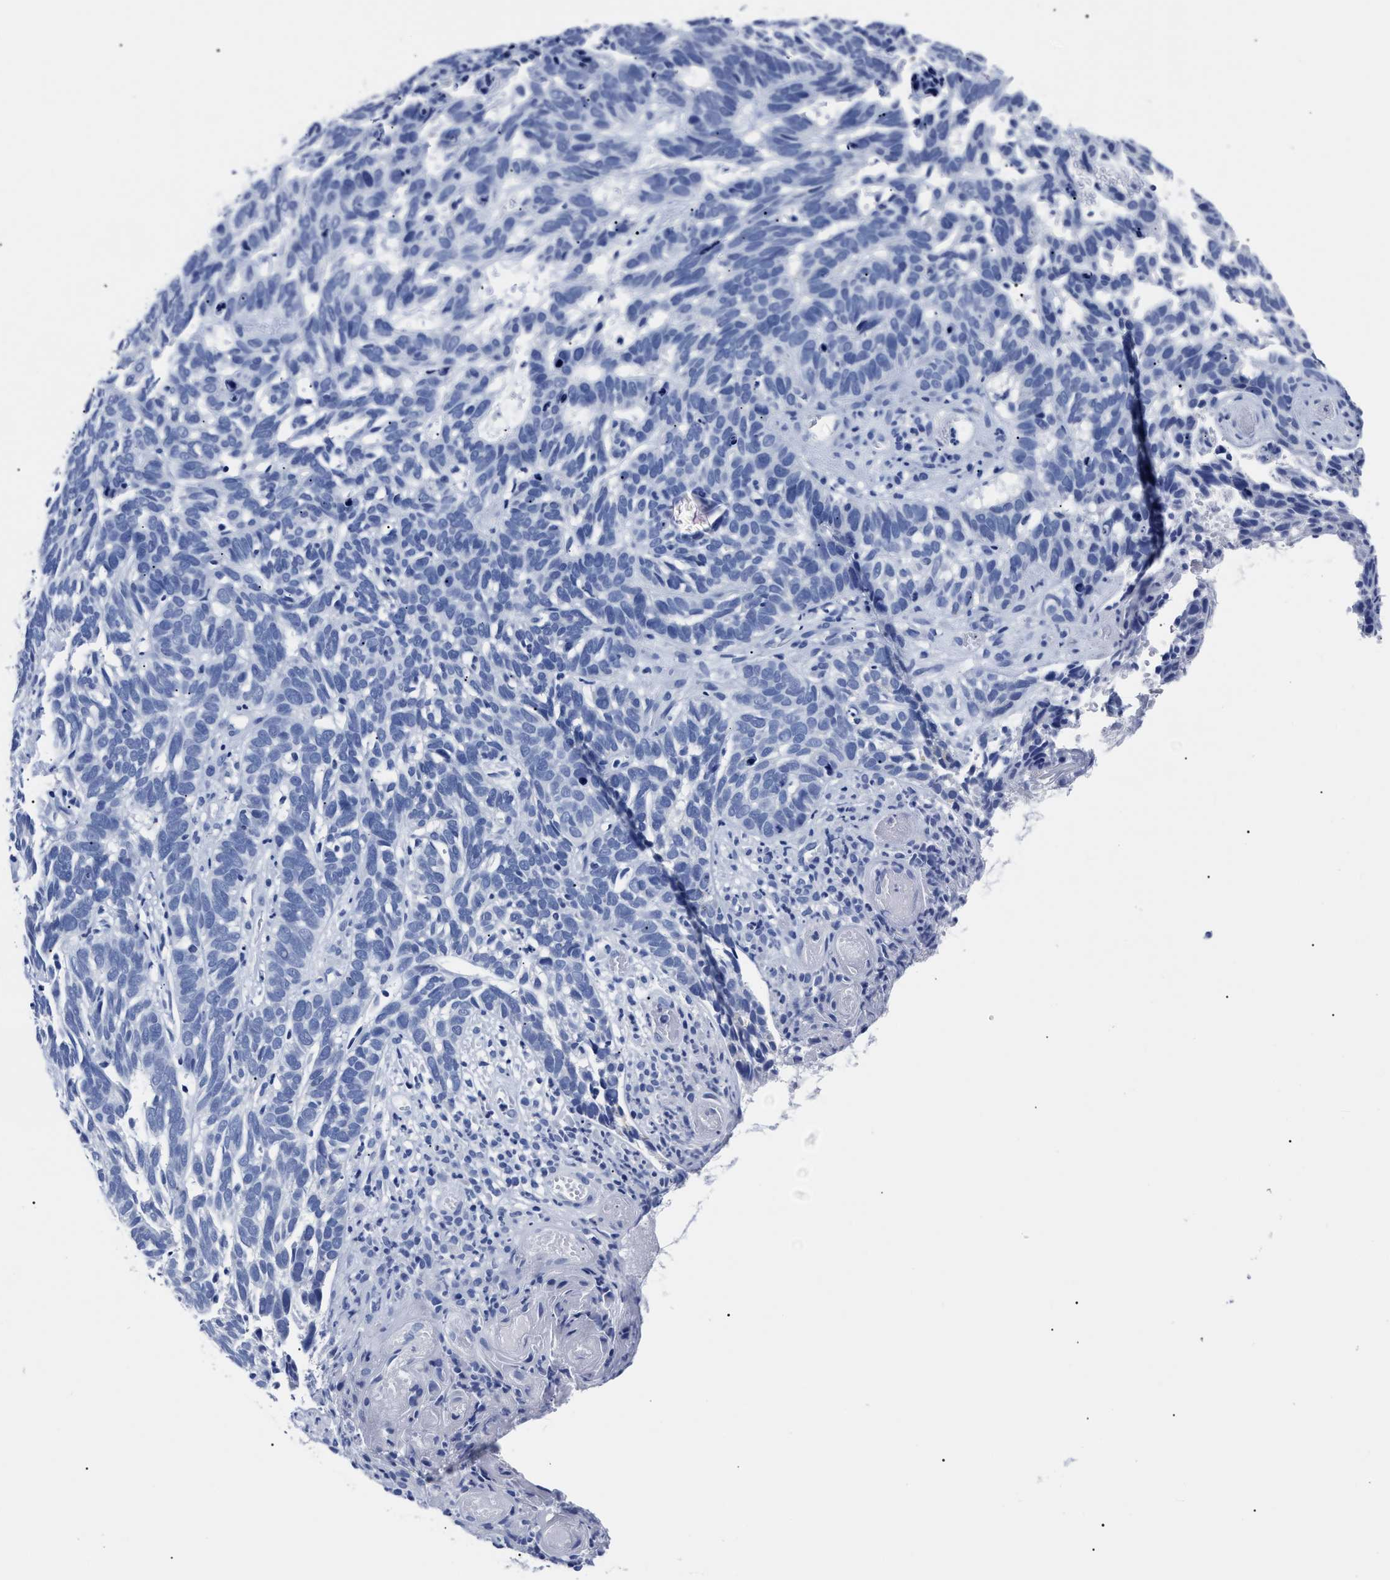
{"staining": {"intensity": "negative", "quantity": "none", "location": "none"}, "tissue": "skin cancer", "cell_type": "Tumor cells", "image_type": "cancer", "snomed": [{"axis": "morphology", "description": "Basal cell carcinoma"}, {"axis": "topography", "description": "Skin"}], "caption": "Skin cancer (basal cell carcinoma) was stained to show a protein in brown. There is no significant positivity in tumor cells.", "gene": "ALPG", "patient": {"sex": "male", "age": 87}}